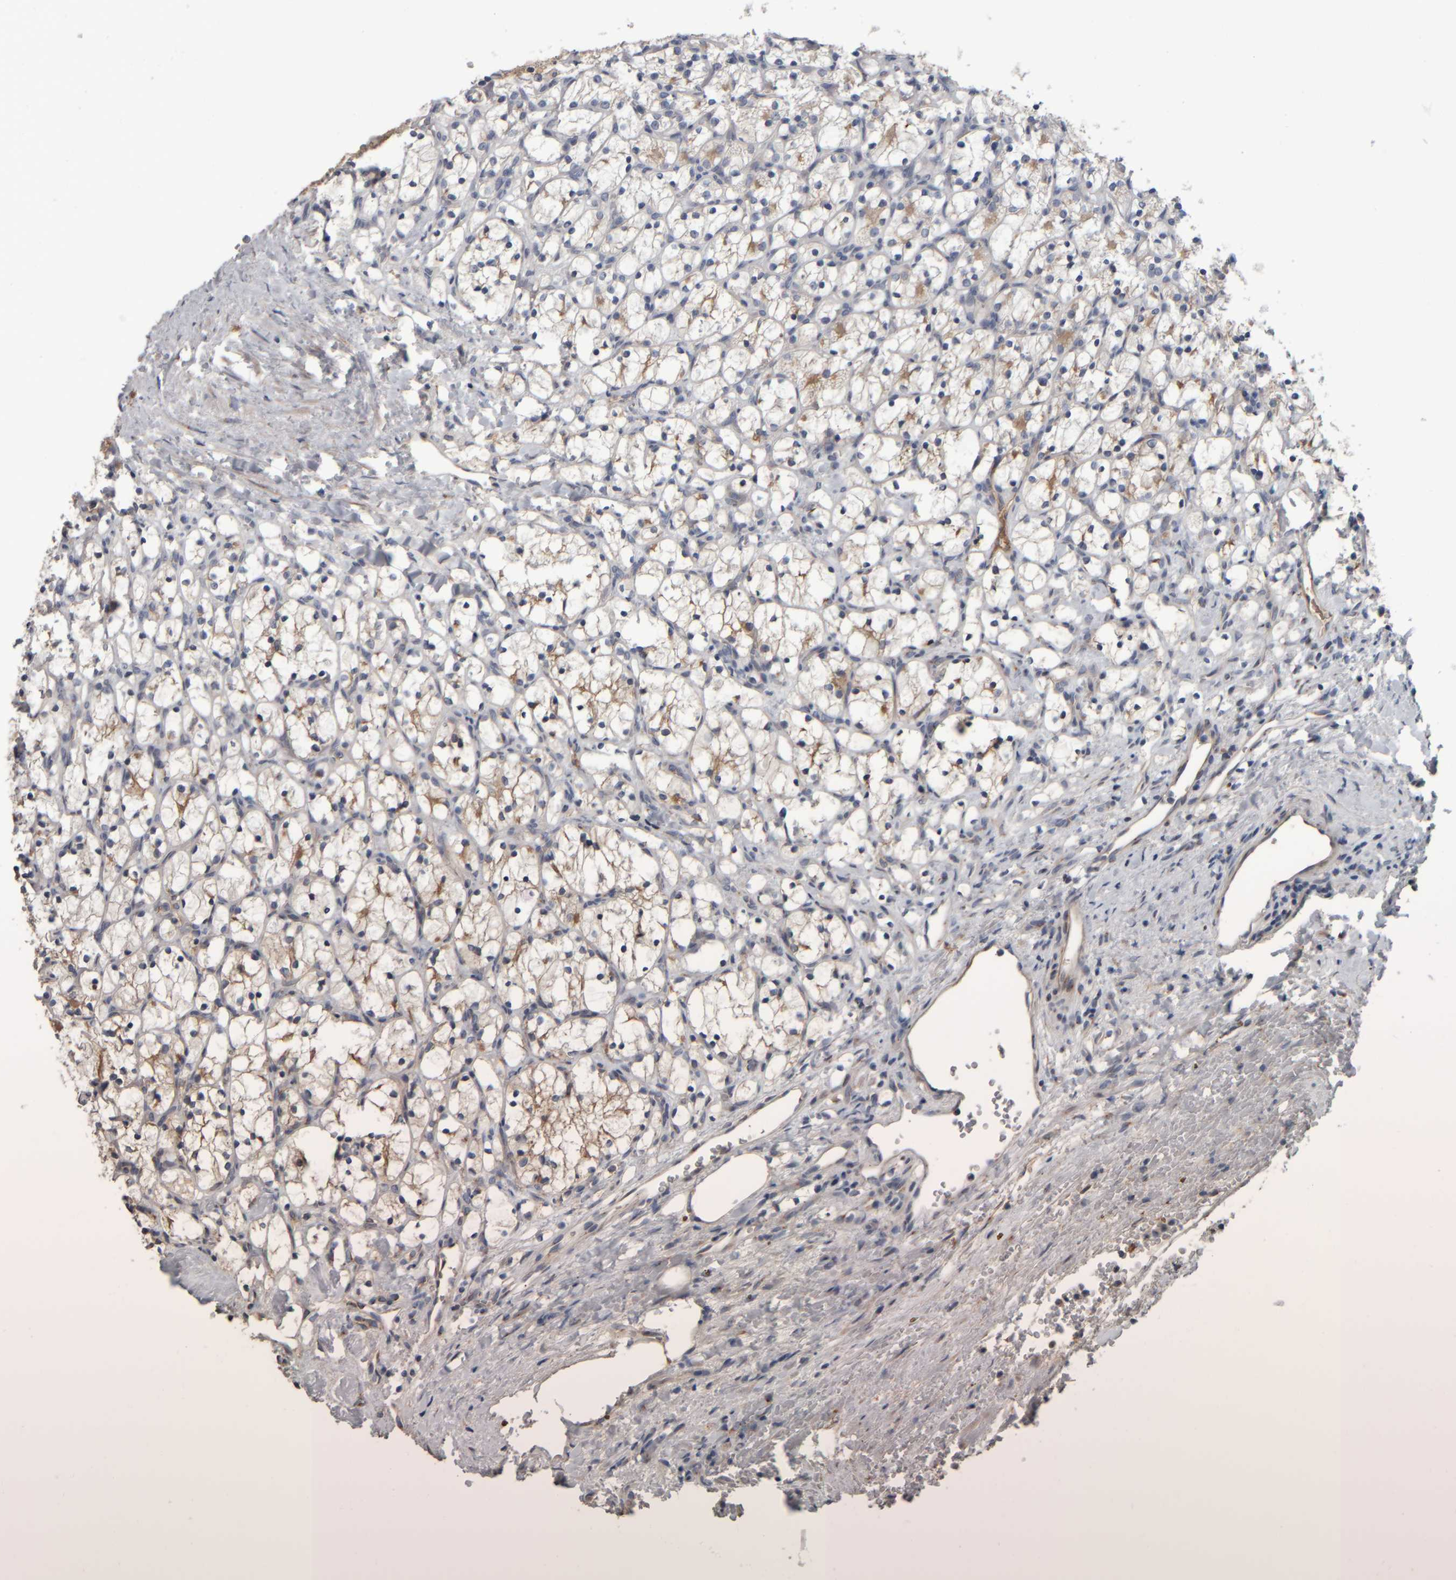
{"staining": {"intensity": "weak", "quantity": "25%-75%", "location": "cytoplasmic/membranous"}, "tissue": "renal cancer", "cell_type": "Tumor cells", "image_type": "cancer", "snomed": [{"axis": "morphology", "description": "Adenocarcinoma, NOS"}, {"axis": "topography", "description": "Kidney"}], "caption": "Protein analysis of renal cancer tissue shows weak cytoplasmic/membranous positivity in approximately 25%-75% of tumor cells. Nuclei are stained in blue.", "gene": "CAVIN4", "patient": {"sex": "female", "age": 69}}